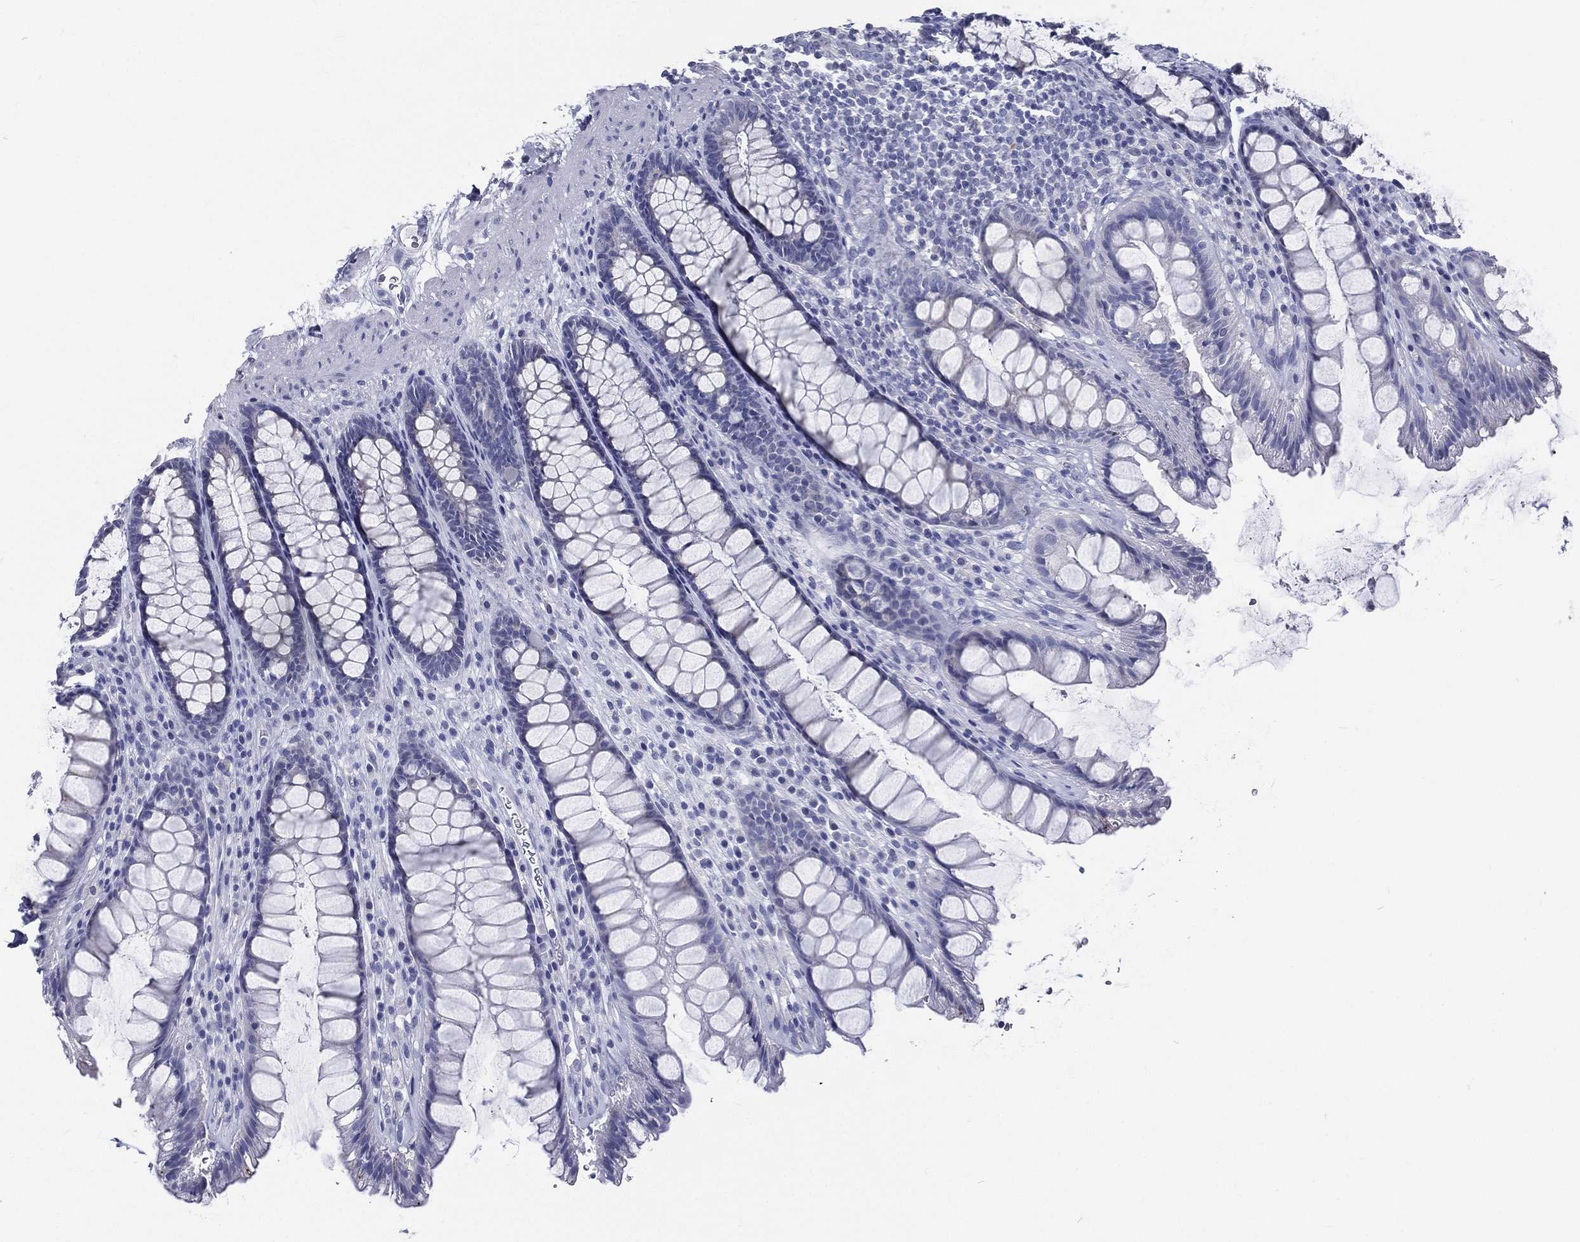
{"staining": {"intensity": "negative", "quantity": "none", "location": "none"}, "tissue": "rectum", "cell_type": "Glandular cells", "image_type": "normal", "snomed": [{"axis": "morphology", "description": "Normal tissue, NOS"}, {"axis": "topography", "description": "Rectum"}], "caption": "High power microscopy histopathology image of an immunohistochemistry (IHC) image of normal rectum, revealing no significant staining in glandular cells. (DAB (3,3'-diaminobenzidine) IHC with hematoxylin counter stain).", "gene": "RSPH4A", "patient": {"sex": "male", "age": 72}}